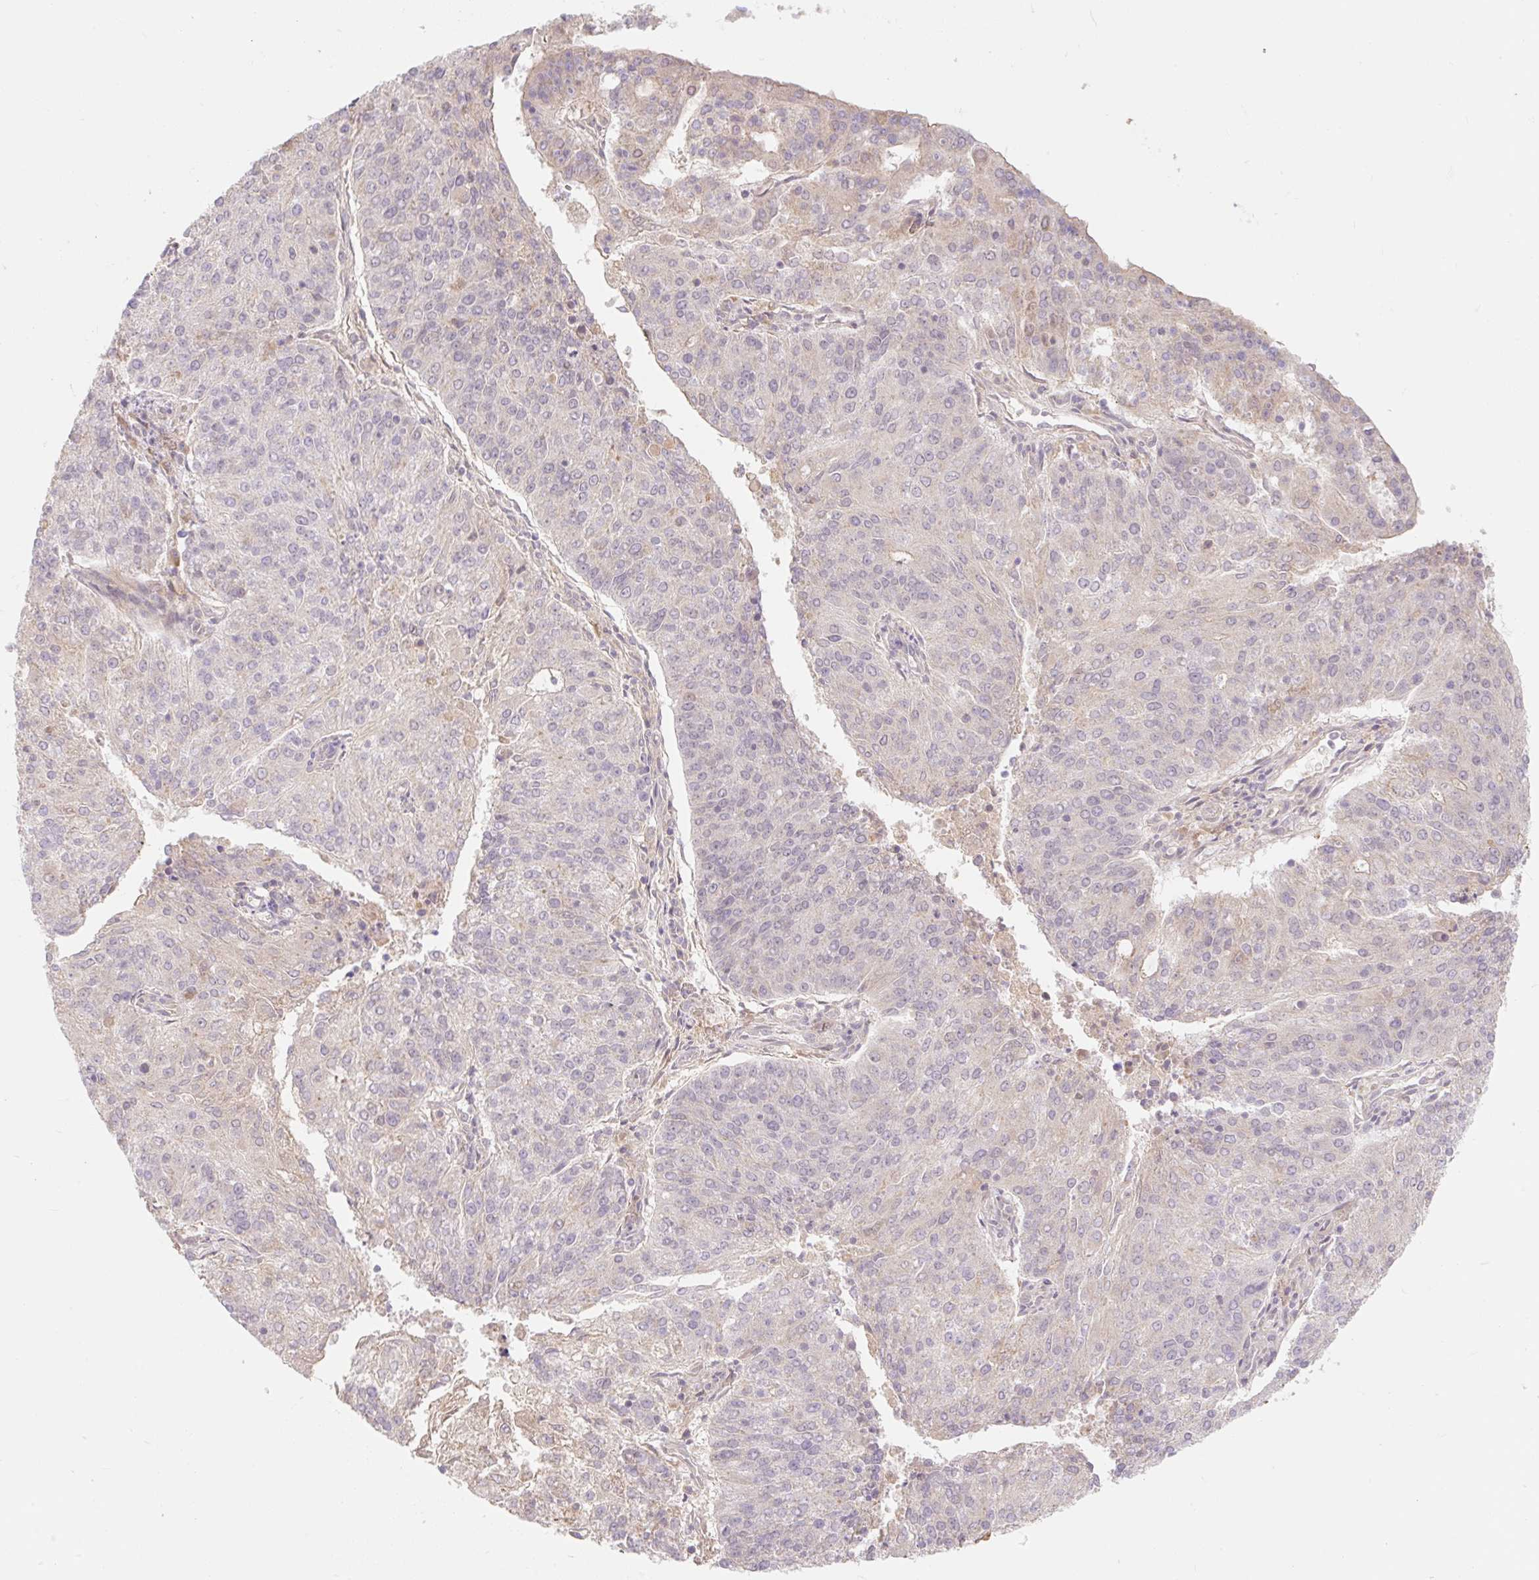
{"staining": {"intensity": "weak", "quantity": "<25%", "location": "cytoplasmic/membranous"}, "tissue": "endometrial cancer", "cell_type": "Tumor cells", "image_type": "cancer", "snomed": [{"axis": "morphology", "description": "Adenocarcinoma, NOS"}, {"axis": "topography", "description": "Endometrium"}], "caption": "The image shows no significant staining in tumor cells of endometrial cancer (adenocarcinoma). (Brightfield microscopy of DAB (3,3'-diaminobenzidine) immunohistochemistry (IHC) at high magnification).", "gene": "EMC10", "patient": {"sex": "female", "age": 82}}